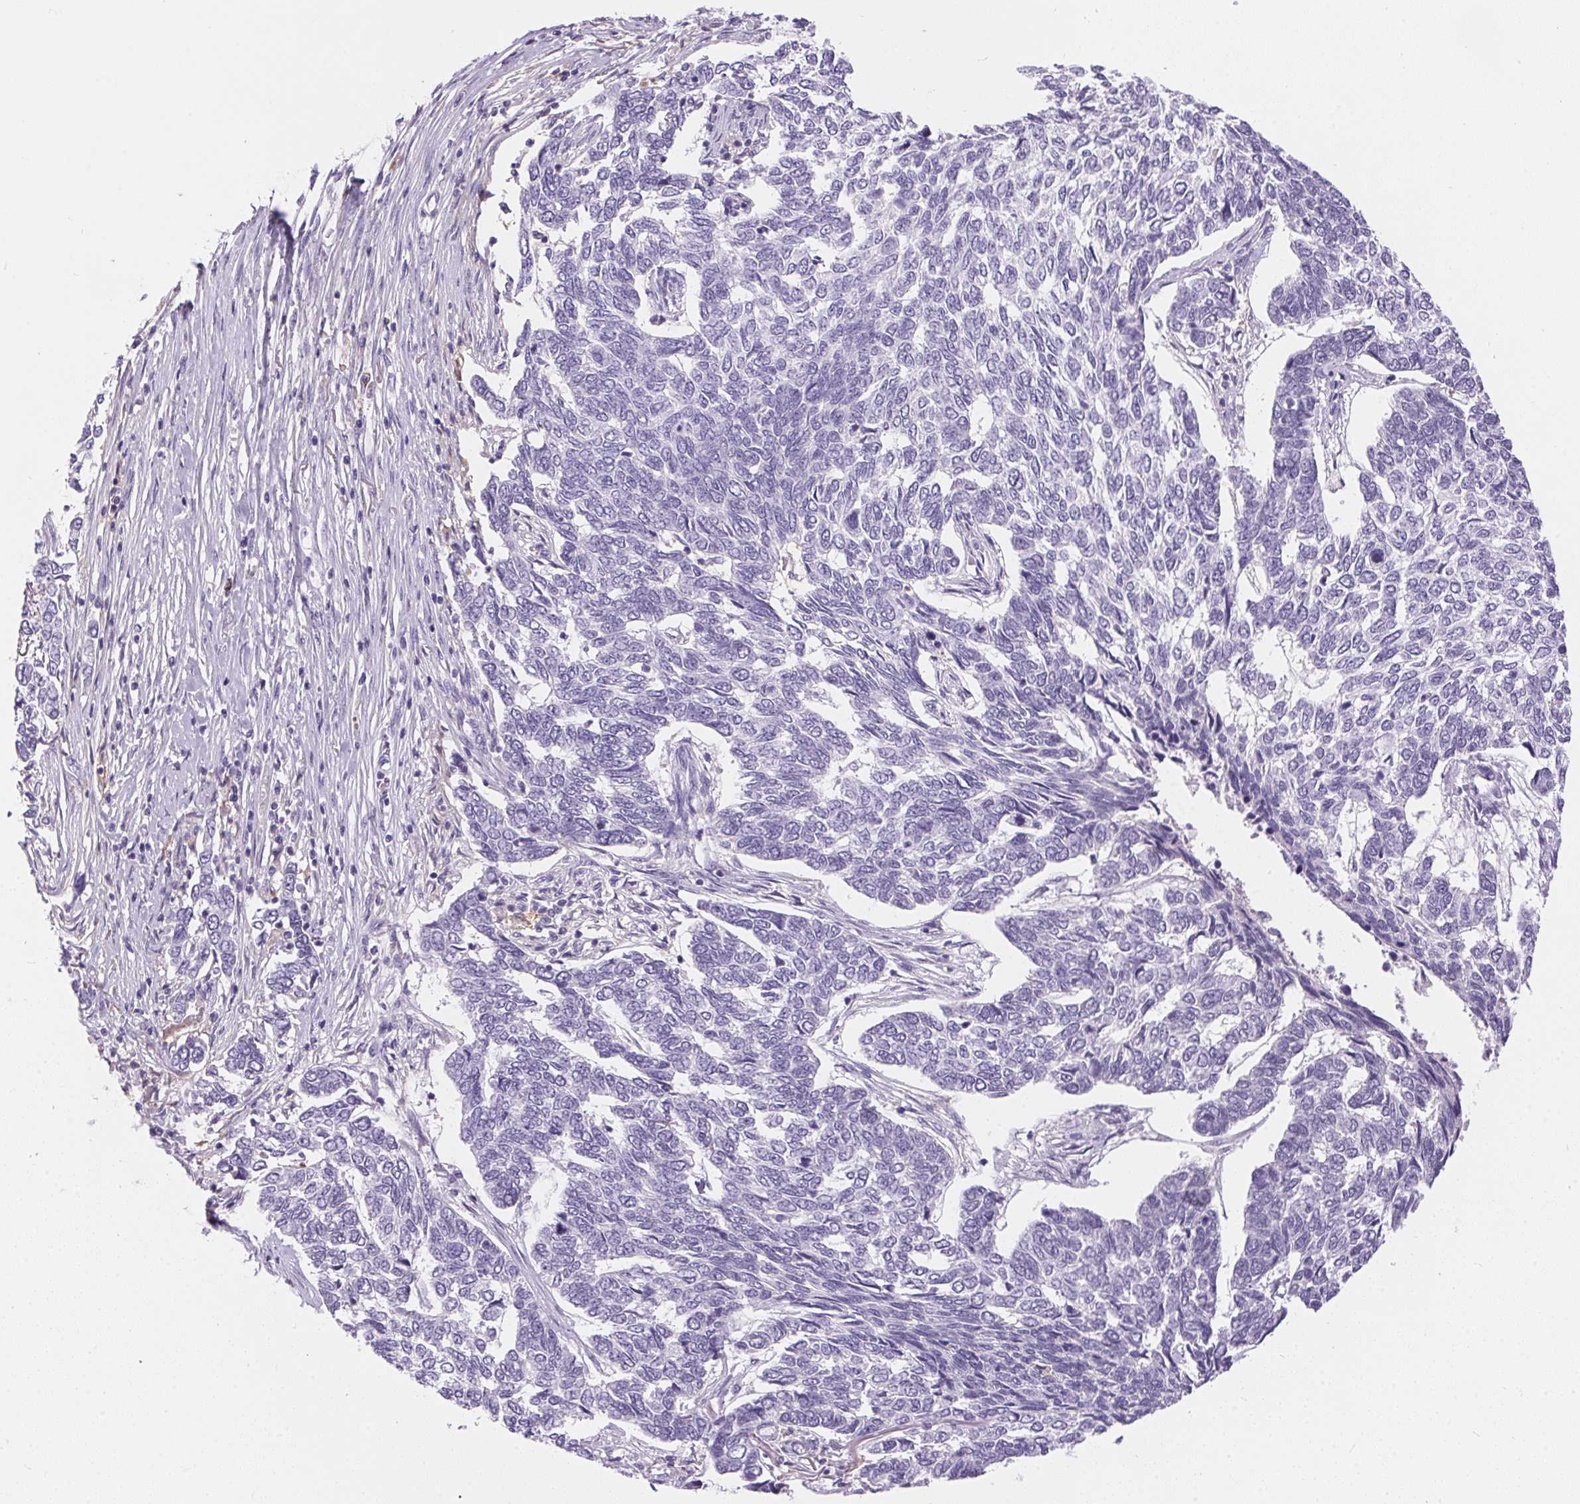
{"staining": {"intensity": "negative", "quantity": "none", "location": "none"}, "tissue": "skin cancer", "cell_type": "Tumor cells", "image_type": "cancer", "snomed": [{"axis": "morphology", "description": "Basal cell carcinoma"}, {"axis": "topography", "description": "Skin"}], "caption": "DAB (3,3'-diaminobenzidine) immunohistochemical staining of skin cancer (basal cell carcinoma) displays no significant staining in tumor cells. The staining was performed using DAB to visualize the protein expression in brown, while the nuclei were stained in blue with hematoxylin (Magnification: 20x).", "gene": "PNLIPRP3", "patient": {"sex": "female", "age": 65}}